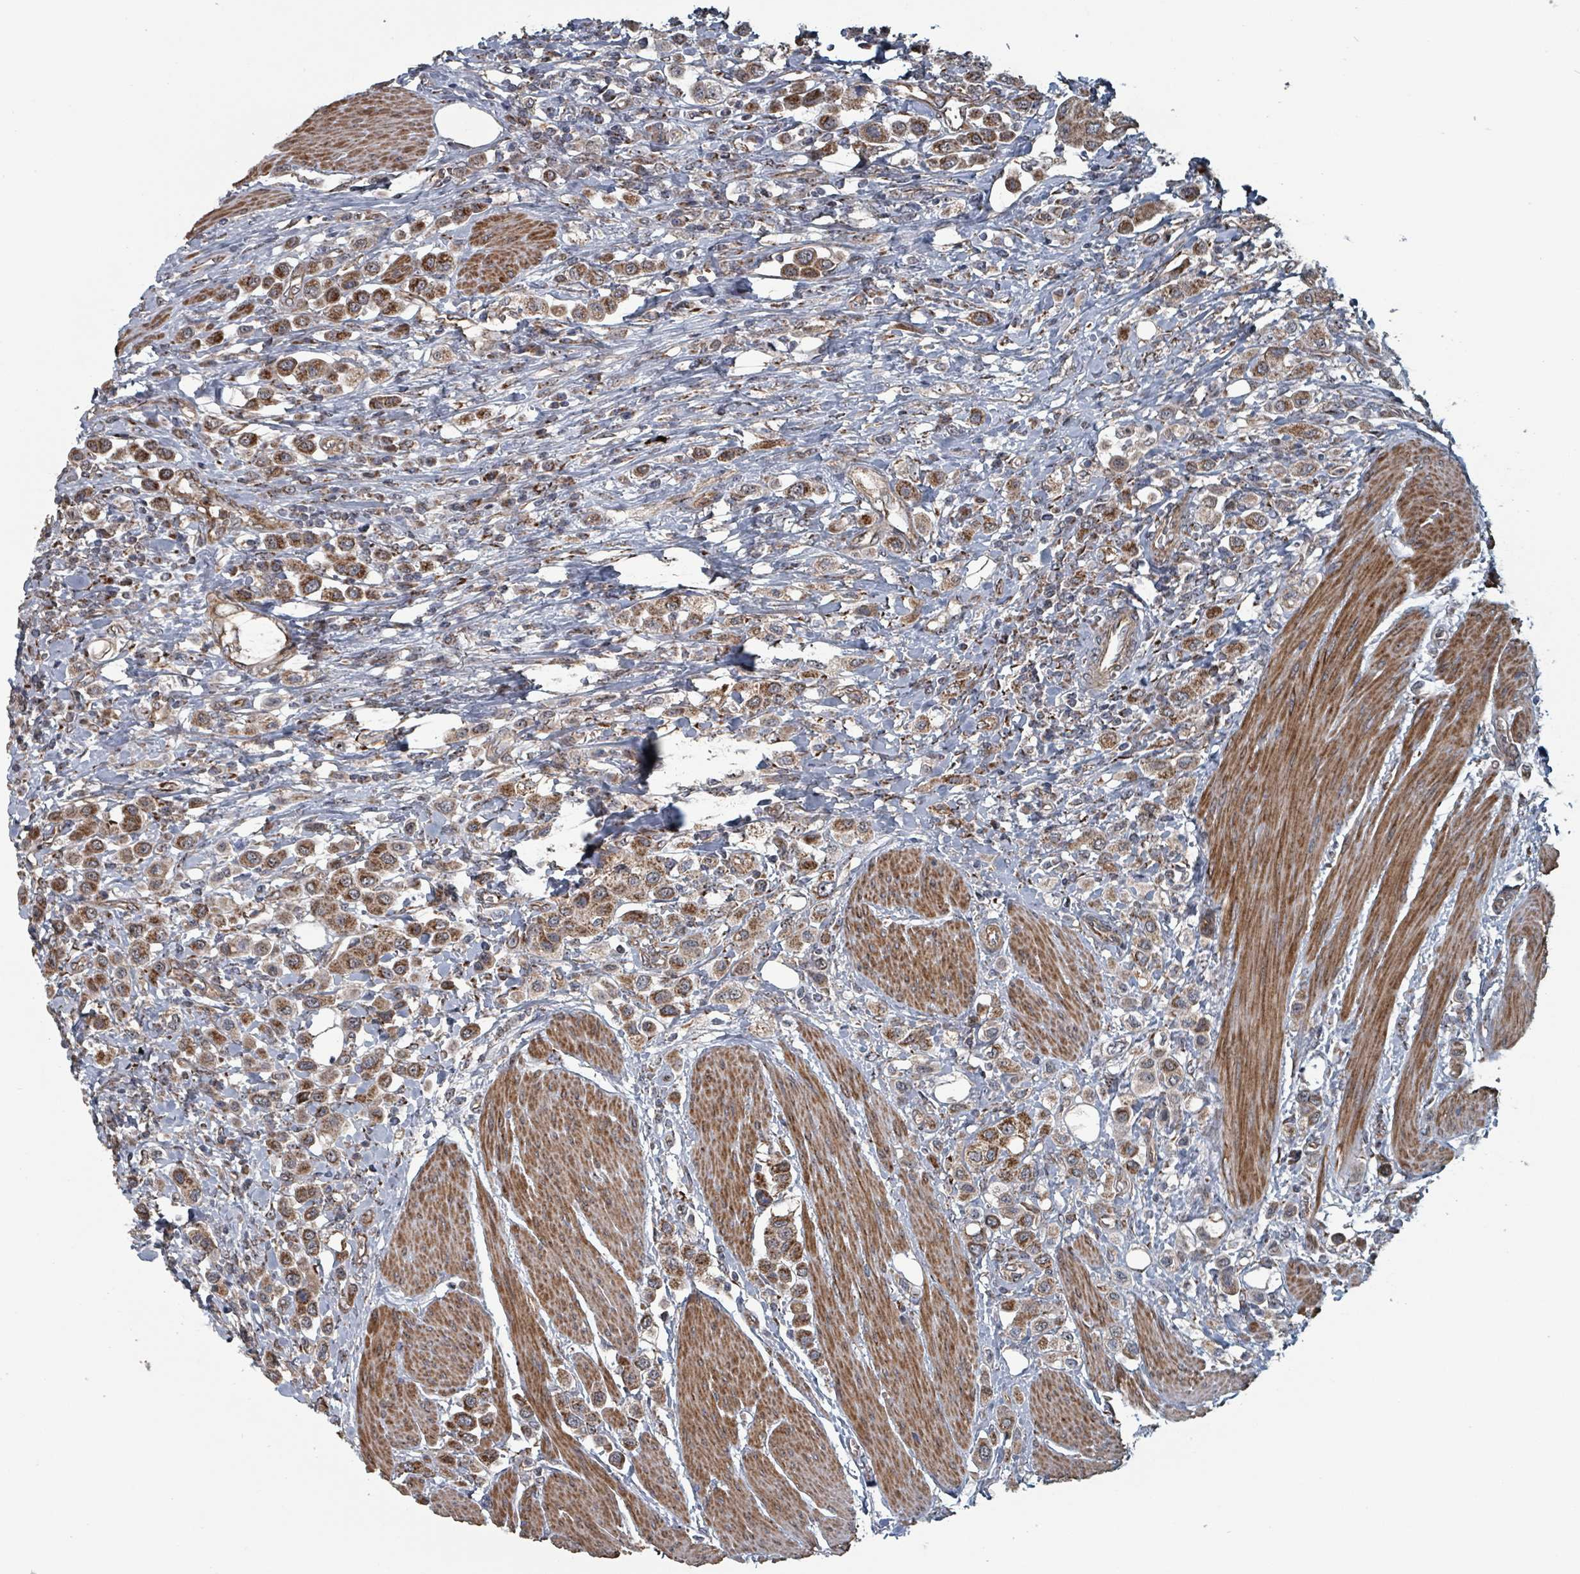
{"staining": {"intensity": "strong", "quantity": ">75%", "location": "cytoplasmic/membranous"}, "tissue": "urothelial cancer", "cell_type": "Tumor cells", "image_type": "cancer", "snomed": [{"axis": "morphology", "description": "Urothelial carcinoma, High grade"}, {"axis": "topography", "description": "Urinary bladder"}], "caption": "Human urothelial cancer stained with a brown dye exhibits strong cytoplasmic/membranous positive expression in about >75% of tumor cells.", "gene": "MRPL4", "patient": {"sex": "male", "age": 50}}